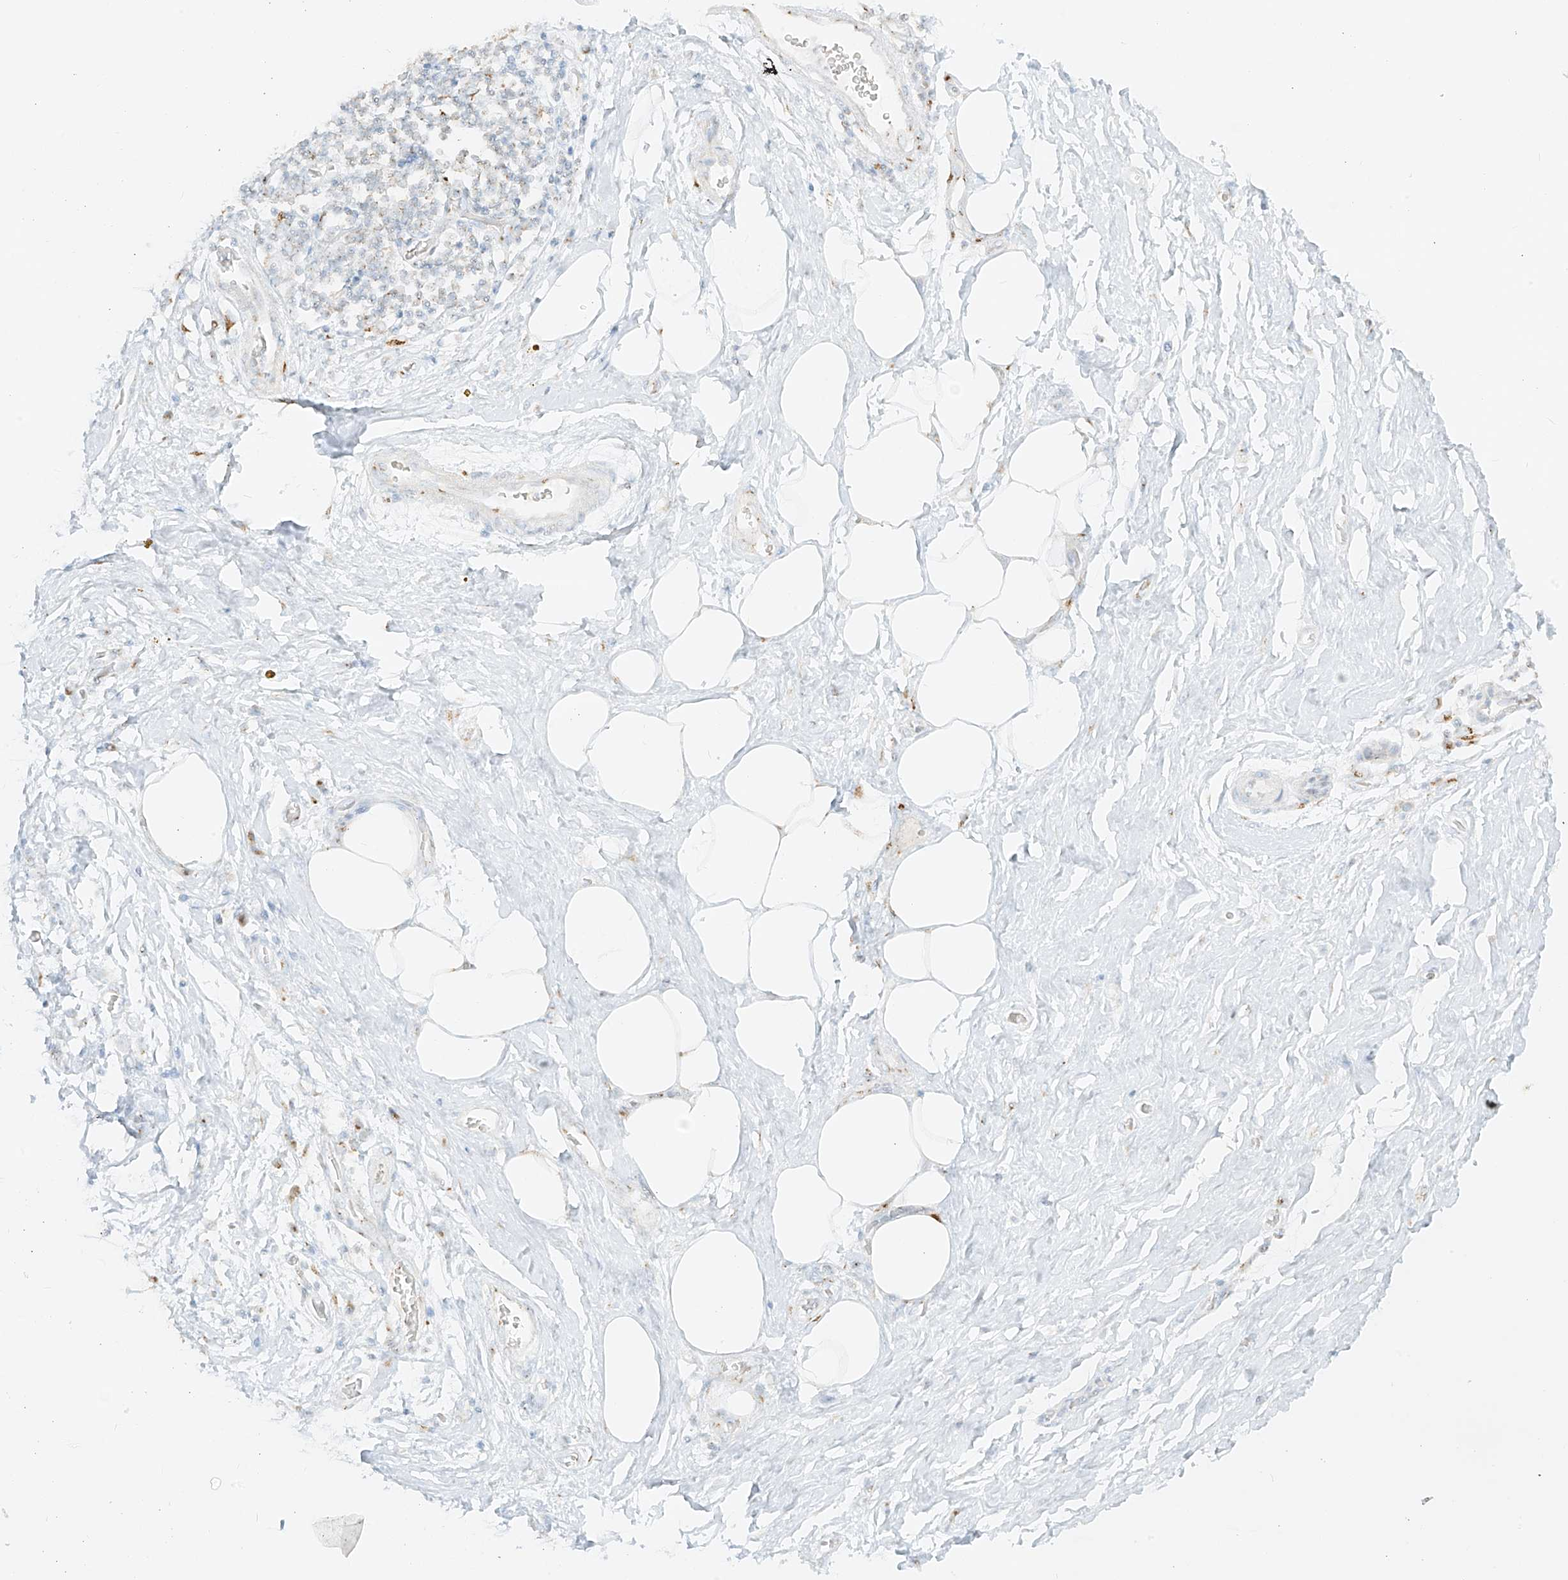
{"staining": {"intensity": "negative", "quantity": "none", "location": "none"}, "tissue": "adipose tissue", "cell_type": "Adipocytes", "image_type": "normal", "snomed": [{"axis": "morphology", "description": "Normal tissue, NOS"}, {"axis": "morphology", "description": "Adenocarcinoma, NOS"}, {"axis": "topography", "description": "Pancreas"}, {"axis": "topography", "description": "Peripheral nerve tissue"}], "caption": "Immunohistochemistry of unremarkable human adipose tissue displays no expression in adipocytes. The staining was performed using DAB (3,3'-diaminobenzidine) to visualize the protein expression in brown, while the nuclei were stained in blue with hematoxylin (Magnification: 20x).", "gene": "TMEM87B", "patient": {"sex": "male", "age": 59}}